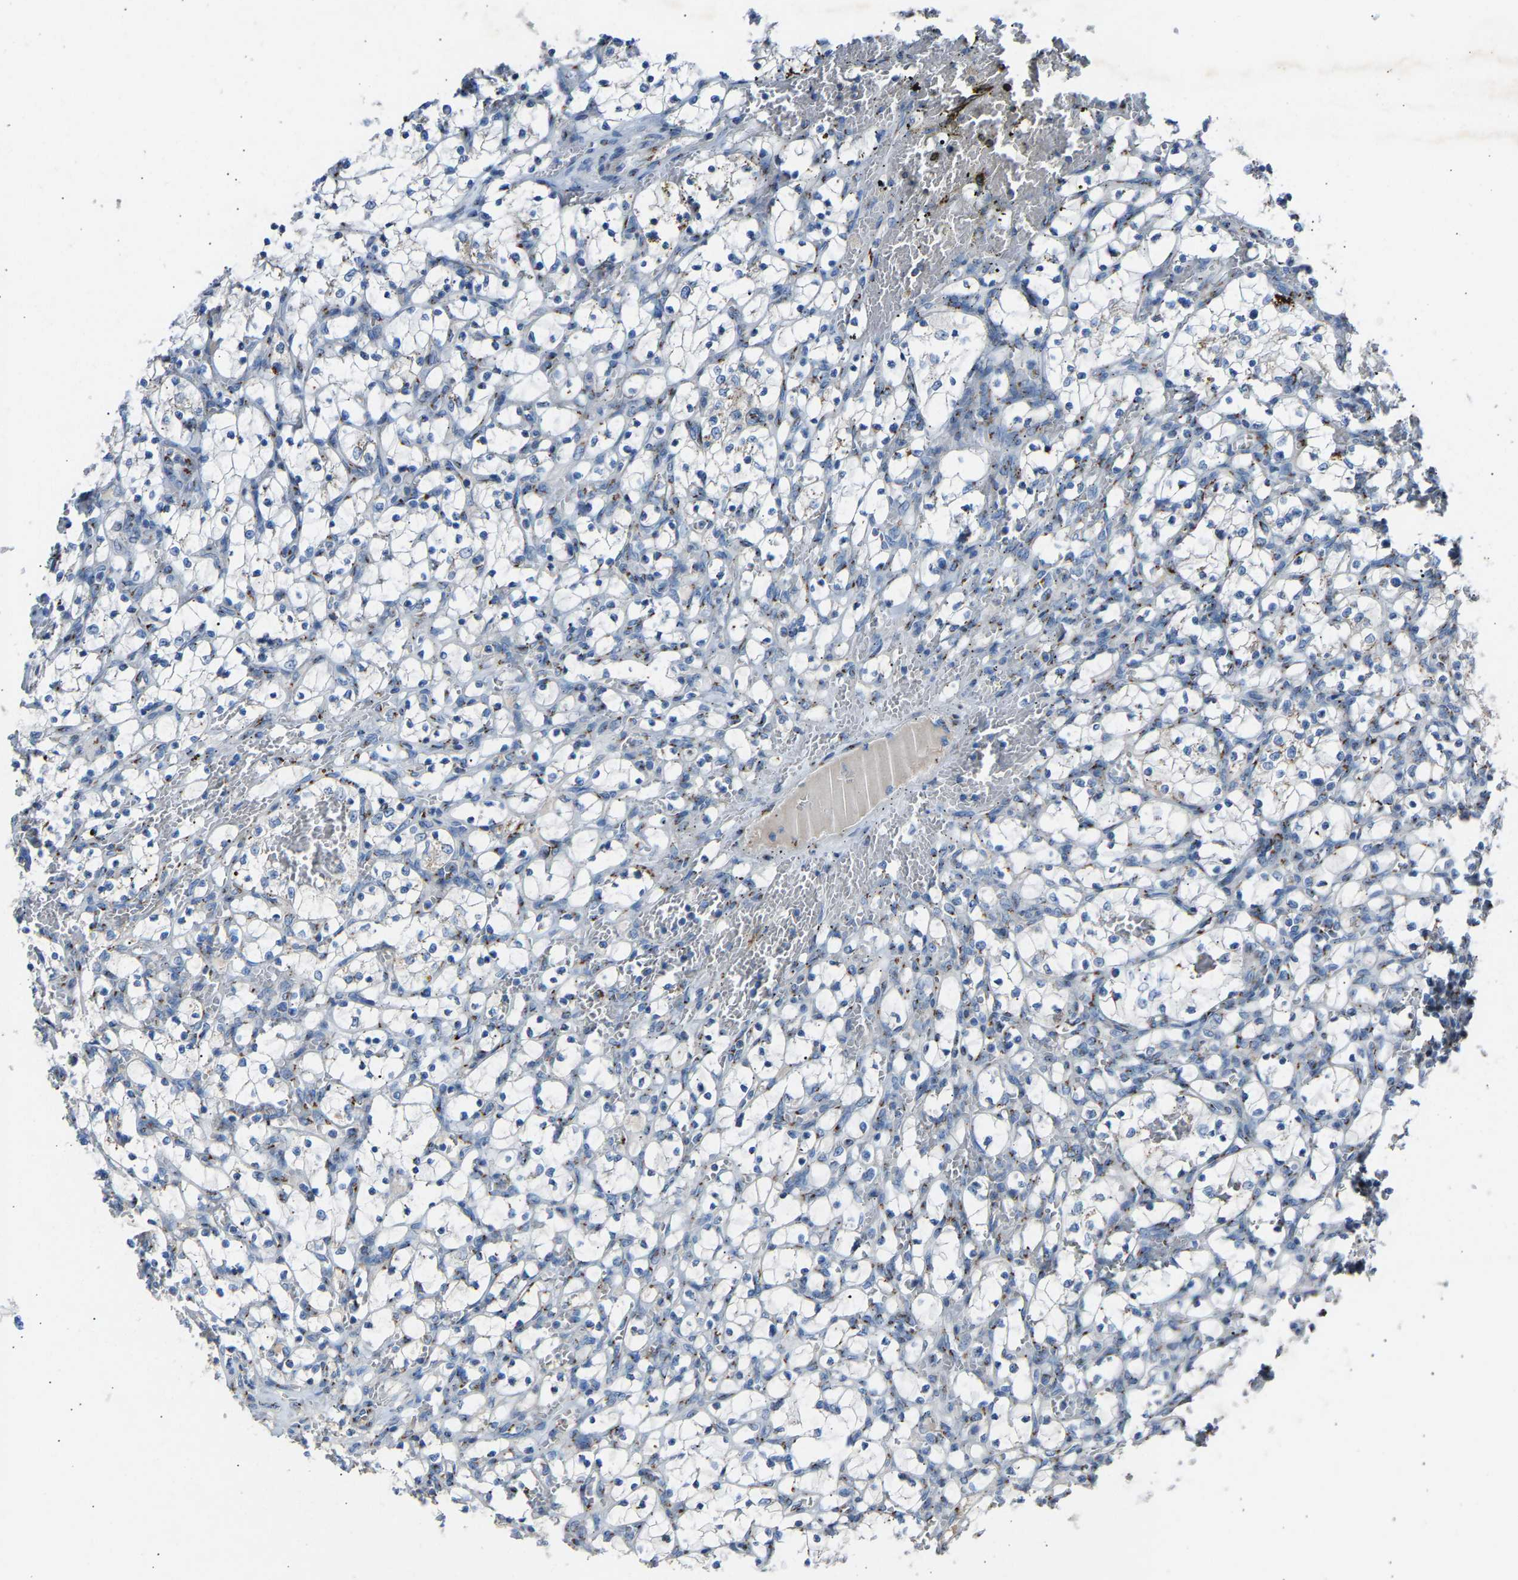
{"staining": {"intensity": "moderate", "quantity": "<25%", "location": "cytoplasmic/membranous"}, "tissue": "renal cancer", "cell_type": "Tumor cells", "image_type": "cancer", "snomed": [{"axis": "morphology", "description": "Adenocarcinoma, NOS"}, {"axis": "topography", "description": "Kidney"}], "caption": "Renal adenocarcinoma stained with immunohistochemistry demonstrates moderate cytoplasmic/membranous expression in about <25% of tumor cells.", "gene": "CYREN", "patient": {"sex": "female", "age": 69}}